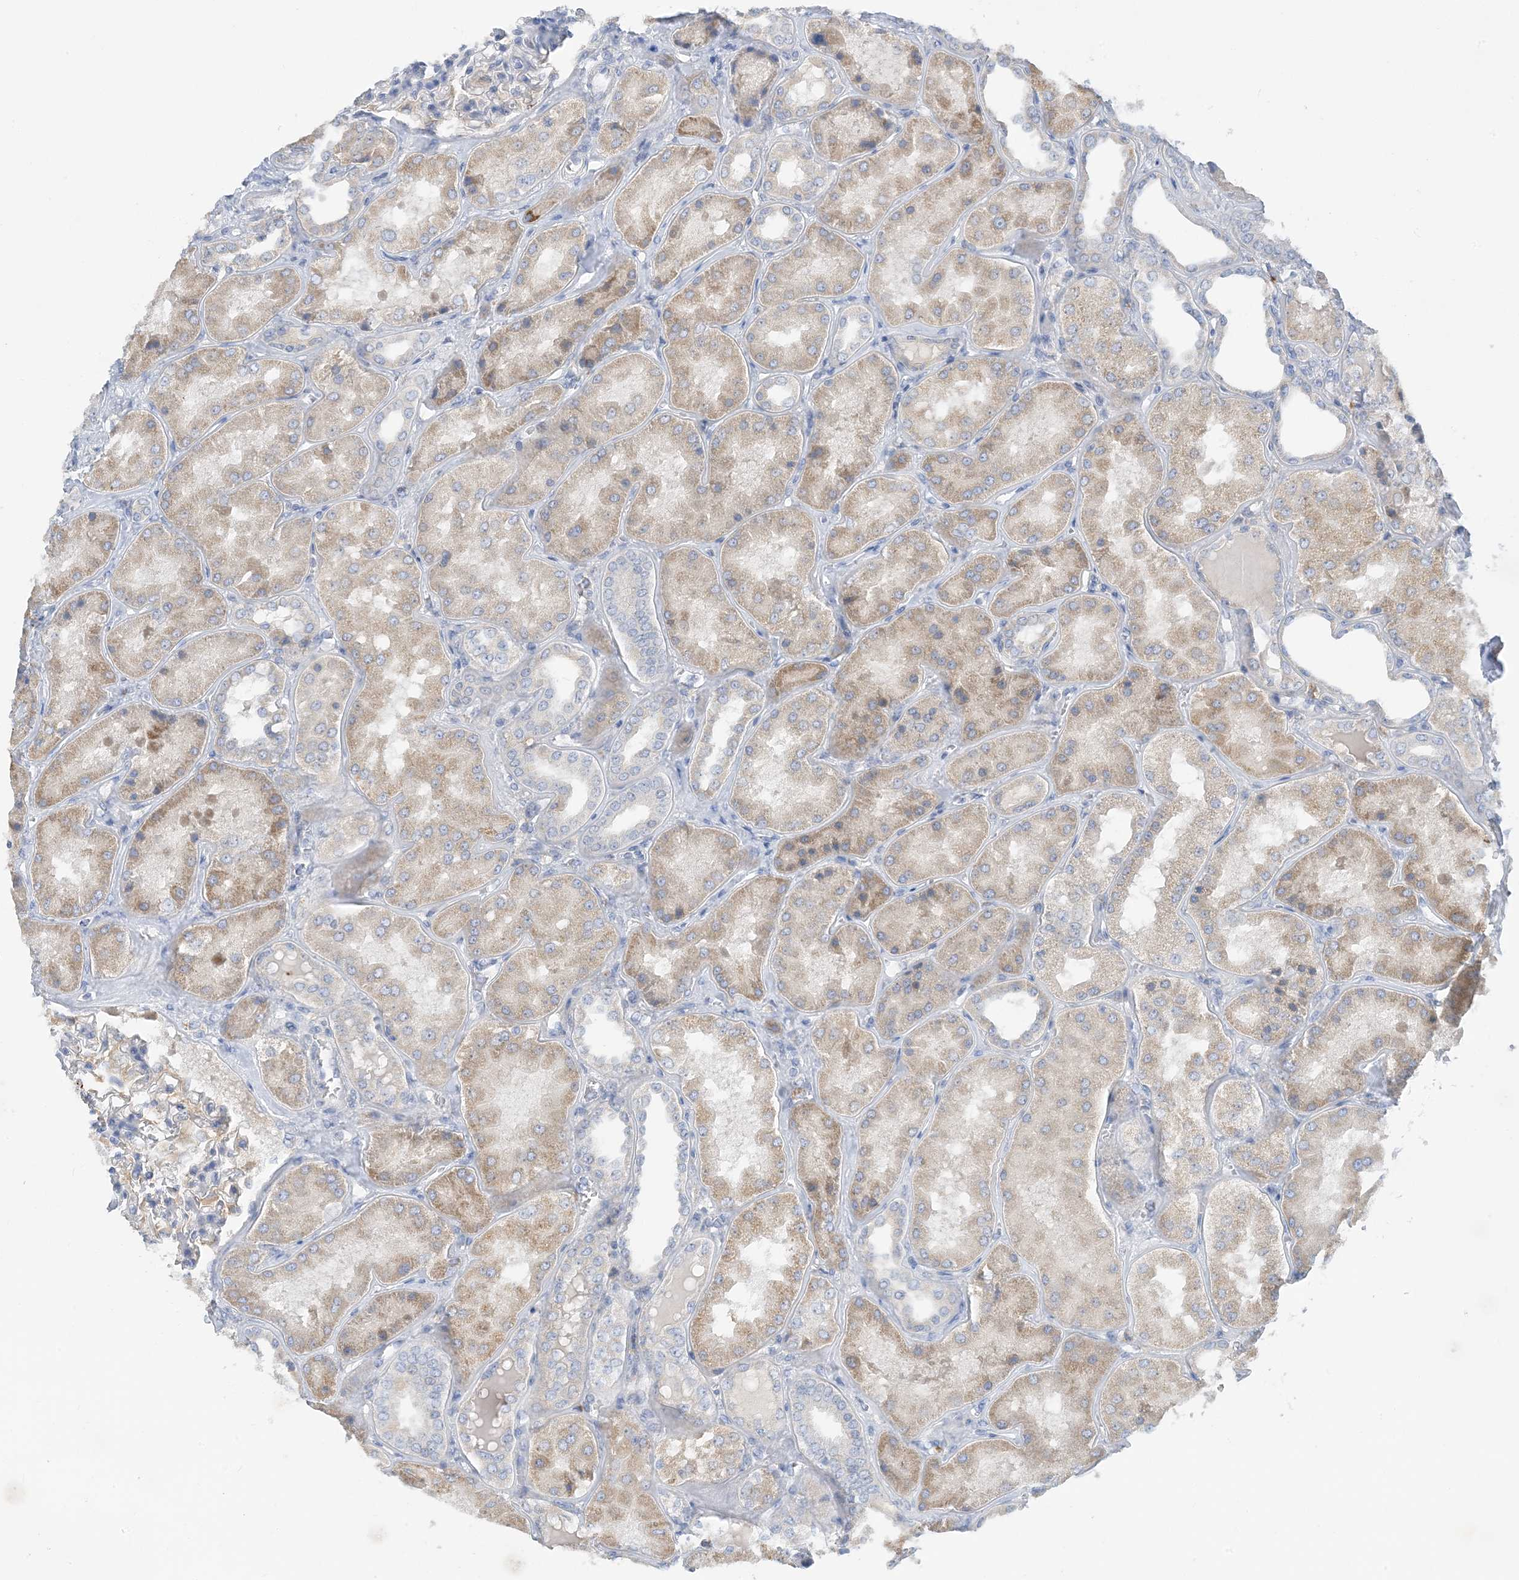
{"staining": {"intensity": "negative", "quantity": "none", "location": "none"}, "tissue": "kidney", "cell_type": "Cells in glomeruli", "image_type": "normal", "snomed": [{"axis": "morphology", "description": "Normal tissue, NOS"}, {"axis": "topography", "description": "Kidney"}], "caption": "Cells in glomeruli show no significant staining in normal kidney. (IHC, brightfield microscopy, high magnification).", "gene": "ZCCHC12", "patient": {"sex": "female", "age": 56}}